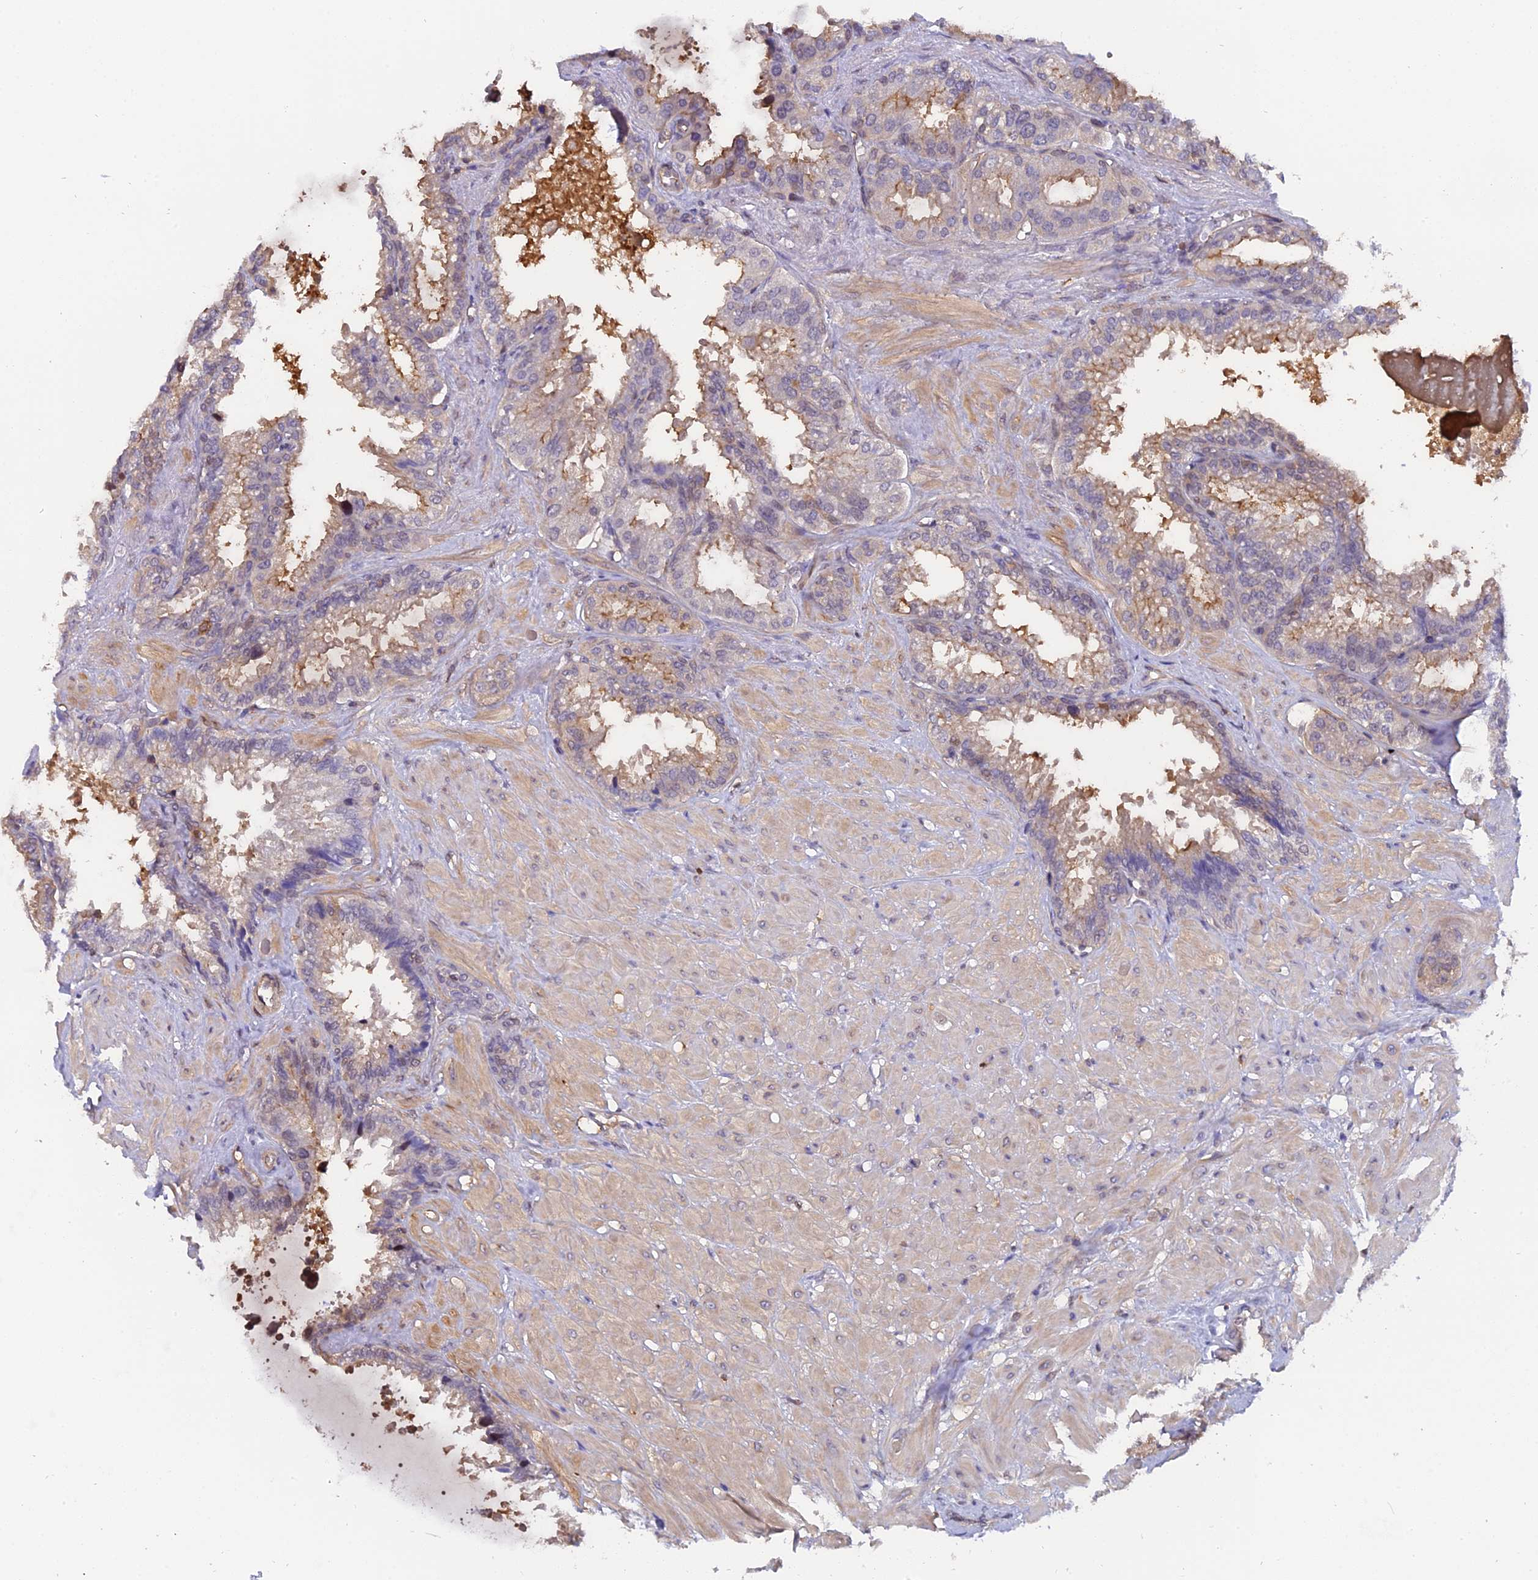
{"staining": {"intensity": "moderate", "quantity": "25%-75%", "location": "cytoplasmic/membranous,nuclear"}, "tissue": "seminal vesicle", "cell_type": "Glandular cells", "image_type": "normal", "snomed": [{"axis": "morphology", "description": "Normal tissue, NOS"}, {"axis": "topography", "description": "Seminal veicle"}], "caption": "Protein staining of normal seminal vesicle displays moderate cytoplasmic/membranous,nuclear positivity in approximately 25%-75% of glandular cells.", "gene": "FAM118B", "patient": {"sex": "male", "age": 46}}